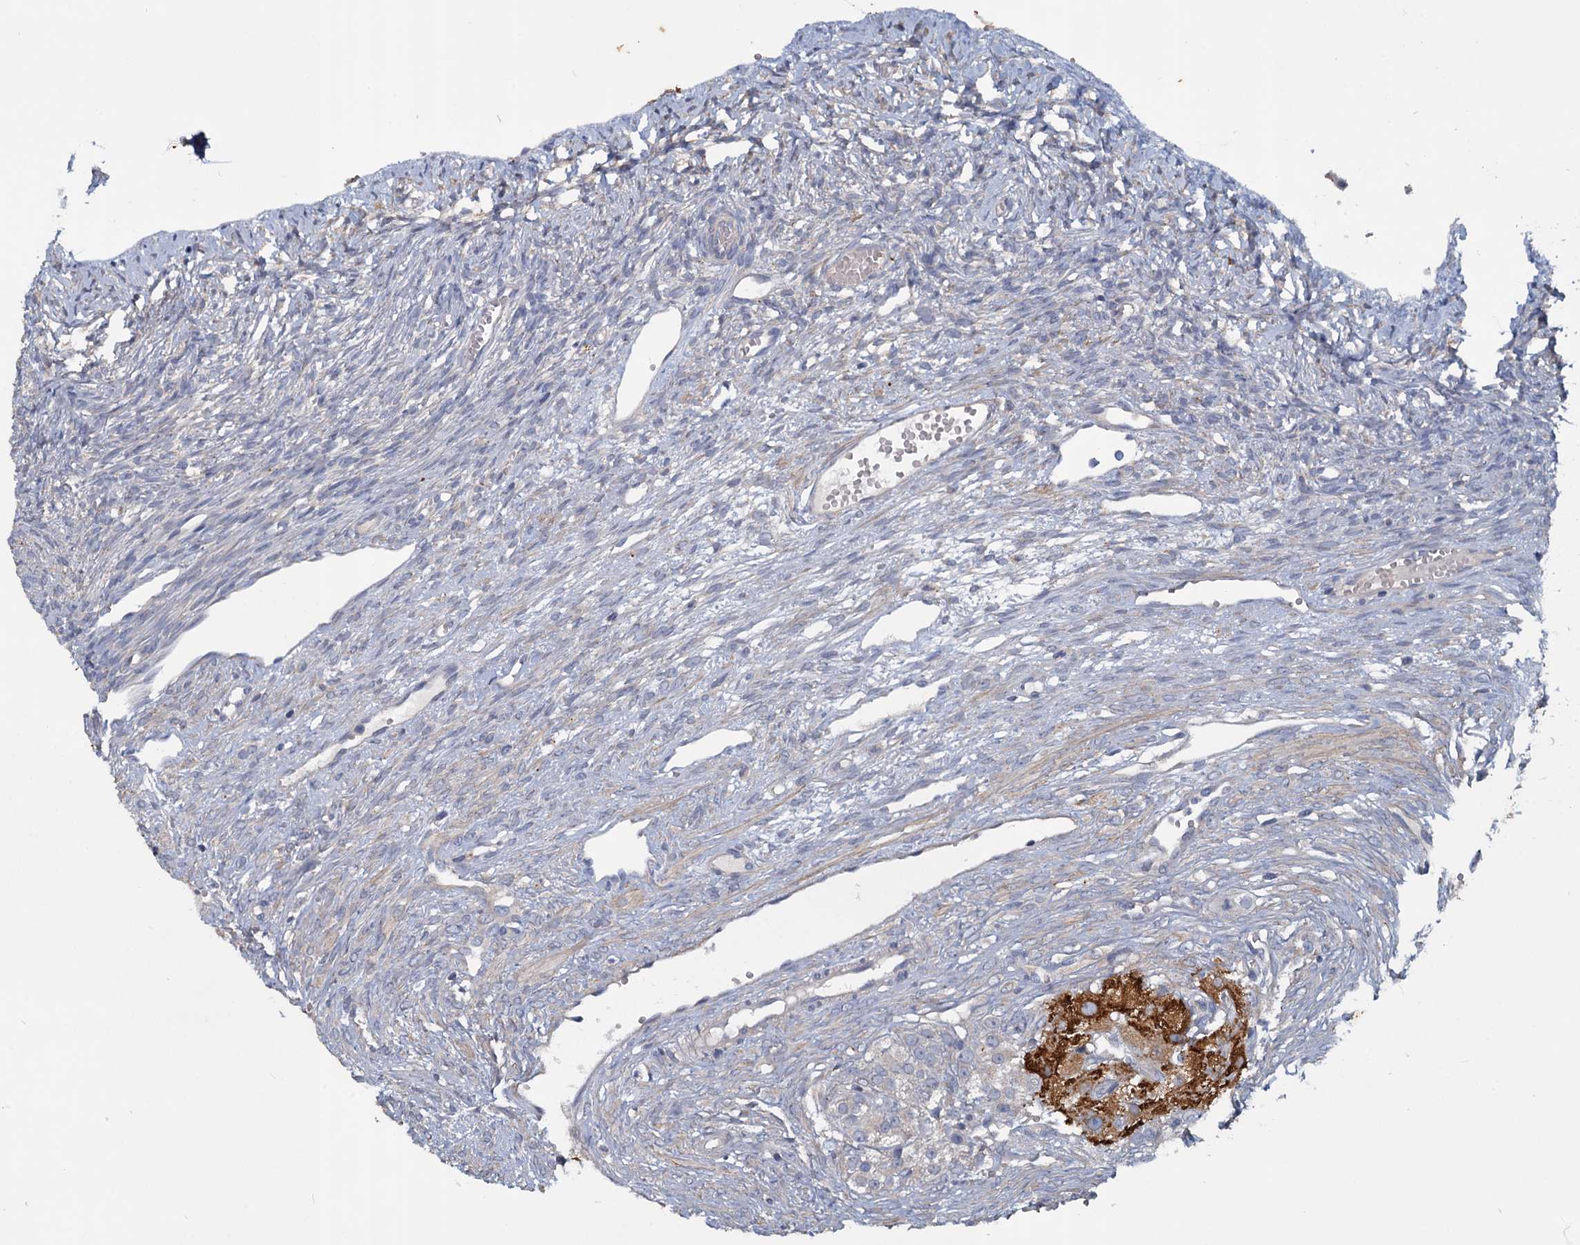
{"staining": {"intensity": "negative", "quantity": "none", "location": "none"}, "tissue": "ovary", "cell_type": "Ovarian stroma cells", "image_type": "normal", "snomed": [{"axis": "morphology", "description": "Normal tissue, NOS"}, {"axis": "topography", "description": "Ovary"}], "caption": "Immunohistochemistry (IHC) of benign ovary demonstrates no staining in ovarian stroma cells.", "gene": "SLC2A7", "patient": {"sex": "female", "age": 51}}